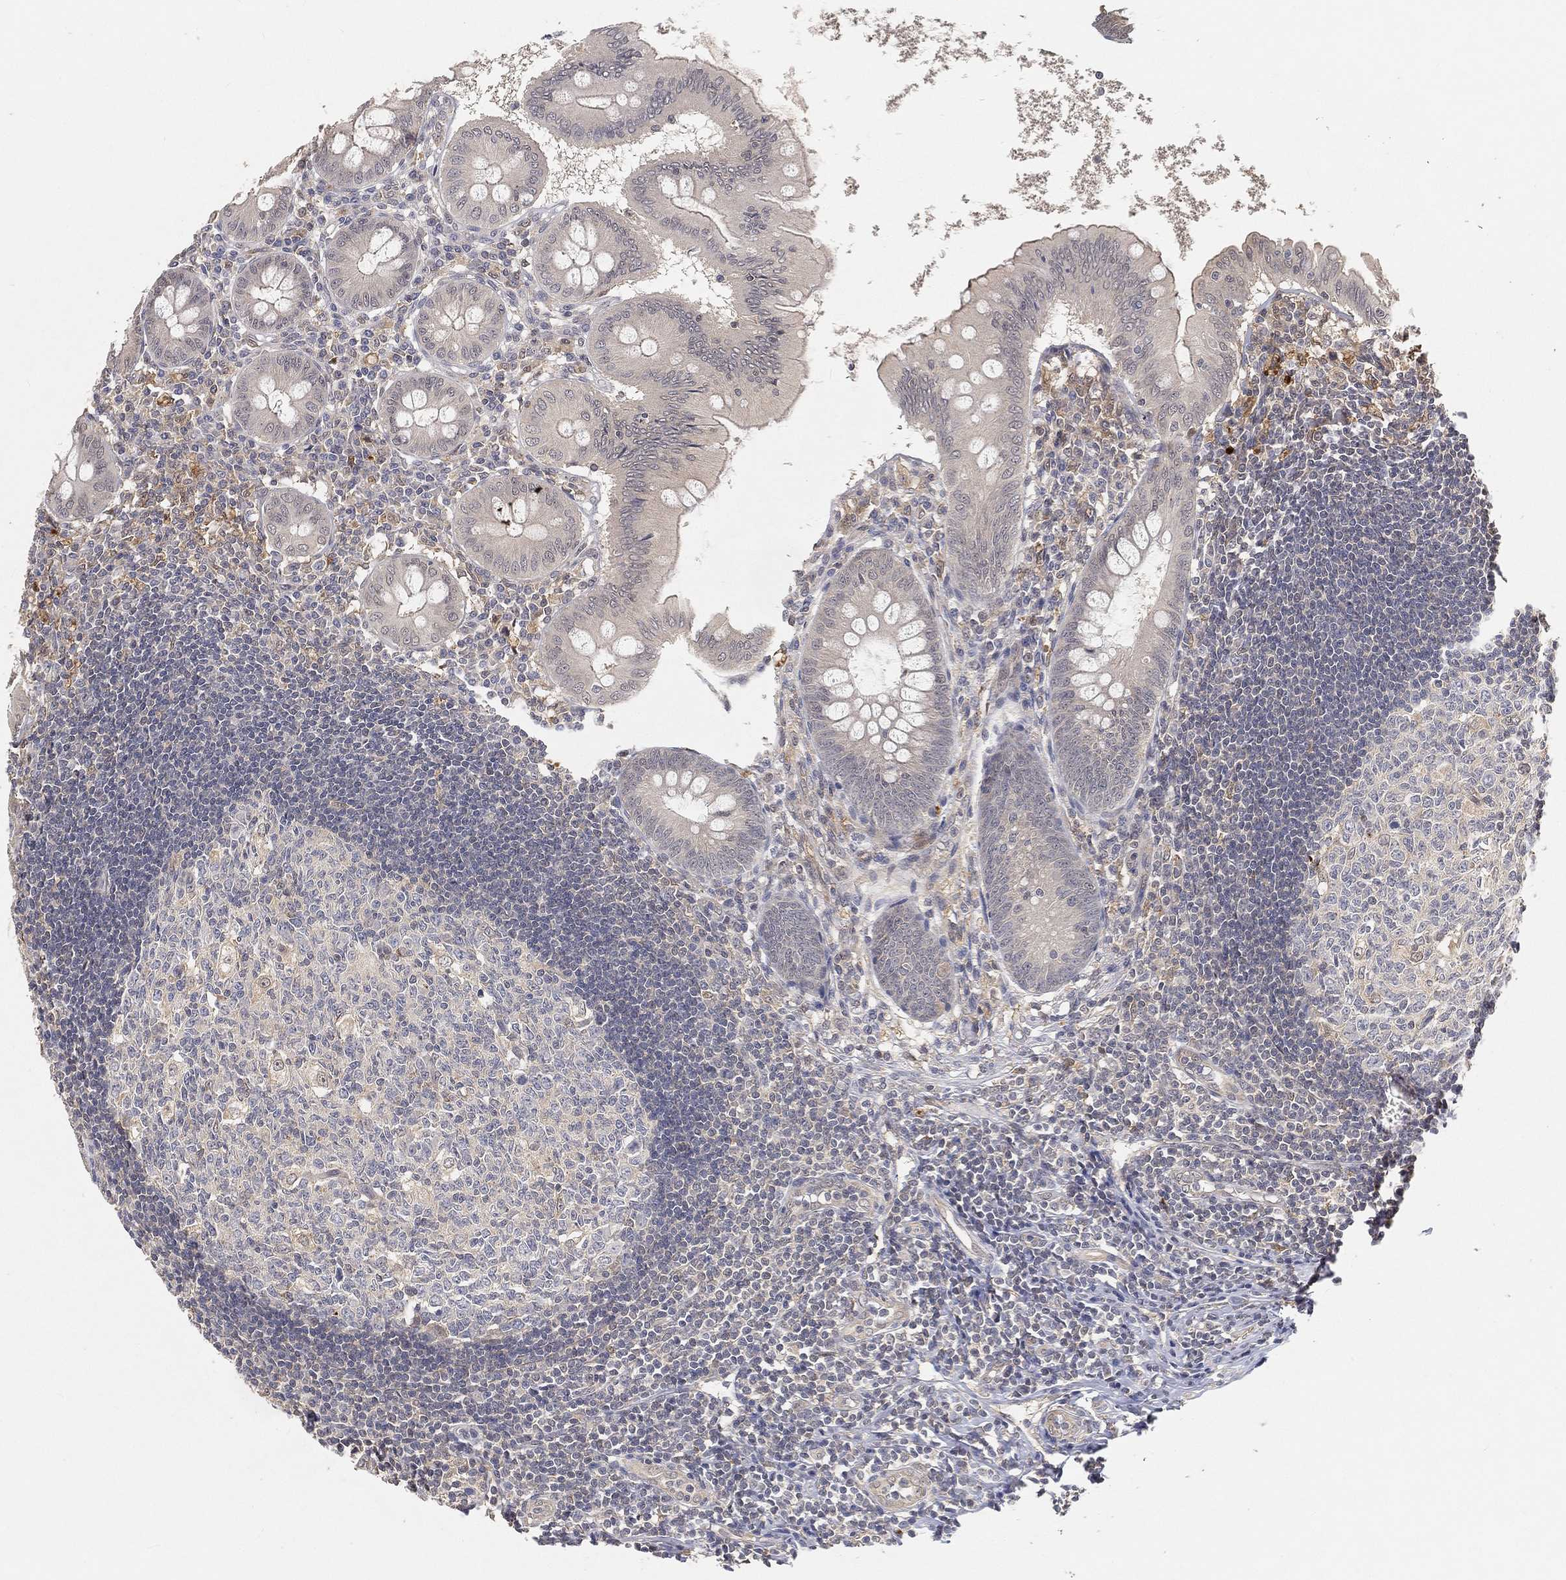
{"staining": {"intensity": "weak", "quantity": "<25%", "location": "cytoplasmic/membranous"}, "tissue": "appendix", "cell_type": "Glandular cells", "image_type": "normal", "snomed": [{"axis": "morphology", "description": "Normal tissue, NOS"}, {"axis": "morphology", "description": "Inflammation, NOS"}, {"axis": "topography", "description": "Appendix"}], "caption": "The IHC photomicrograph has no significant positivity in glandular cells of appendix. (DAB IHC, high magnification).", "gene": "MAPK1", "patient": {"sex": "male", "age": 16}}